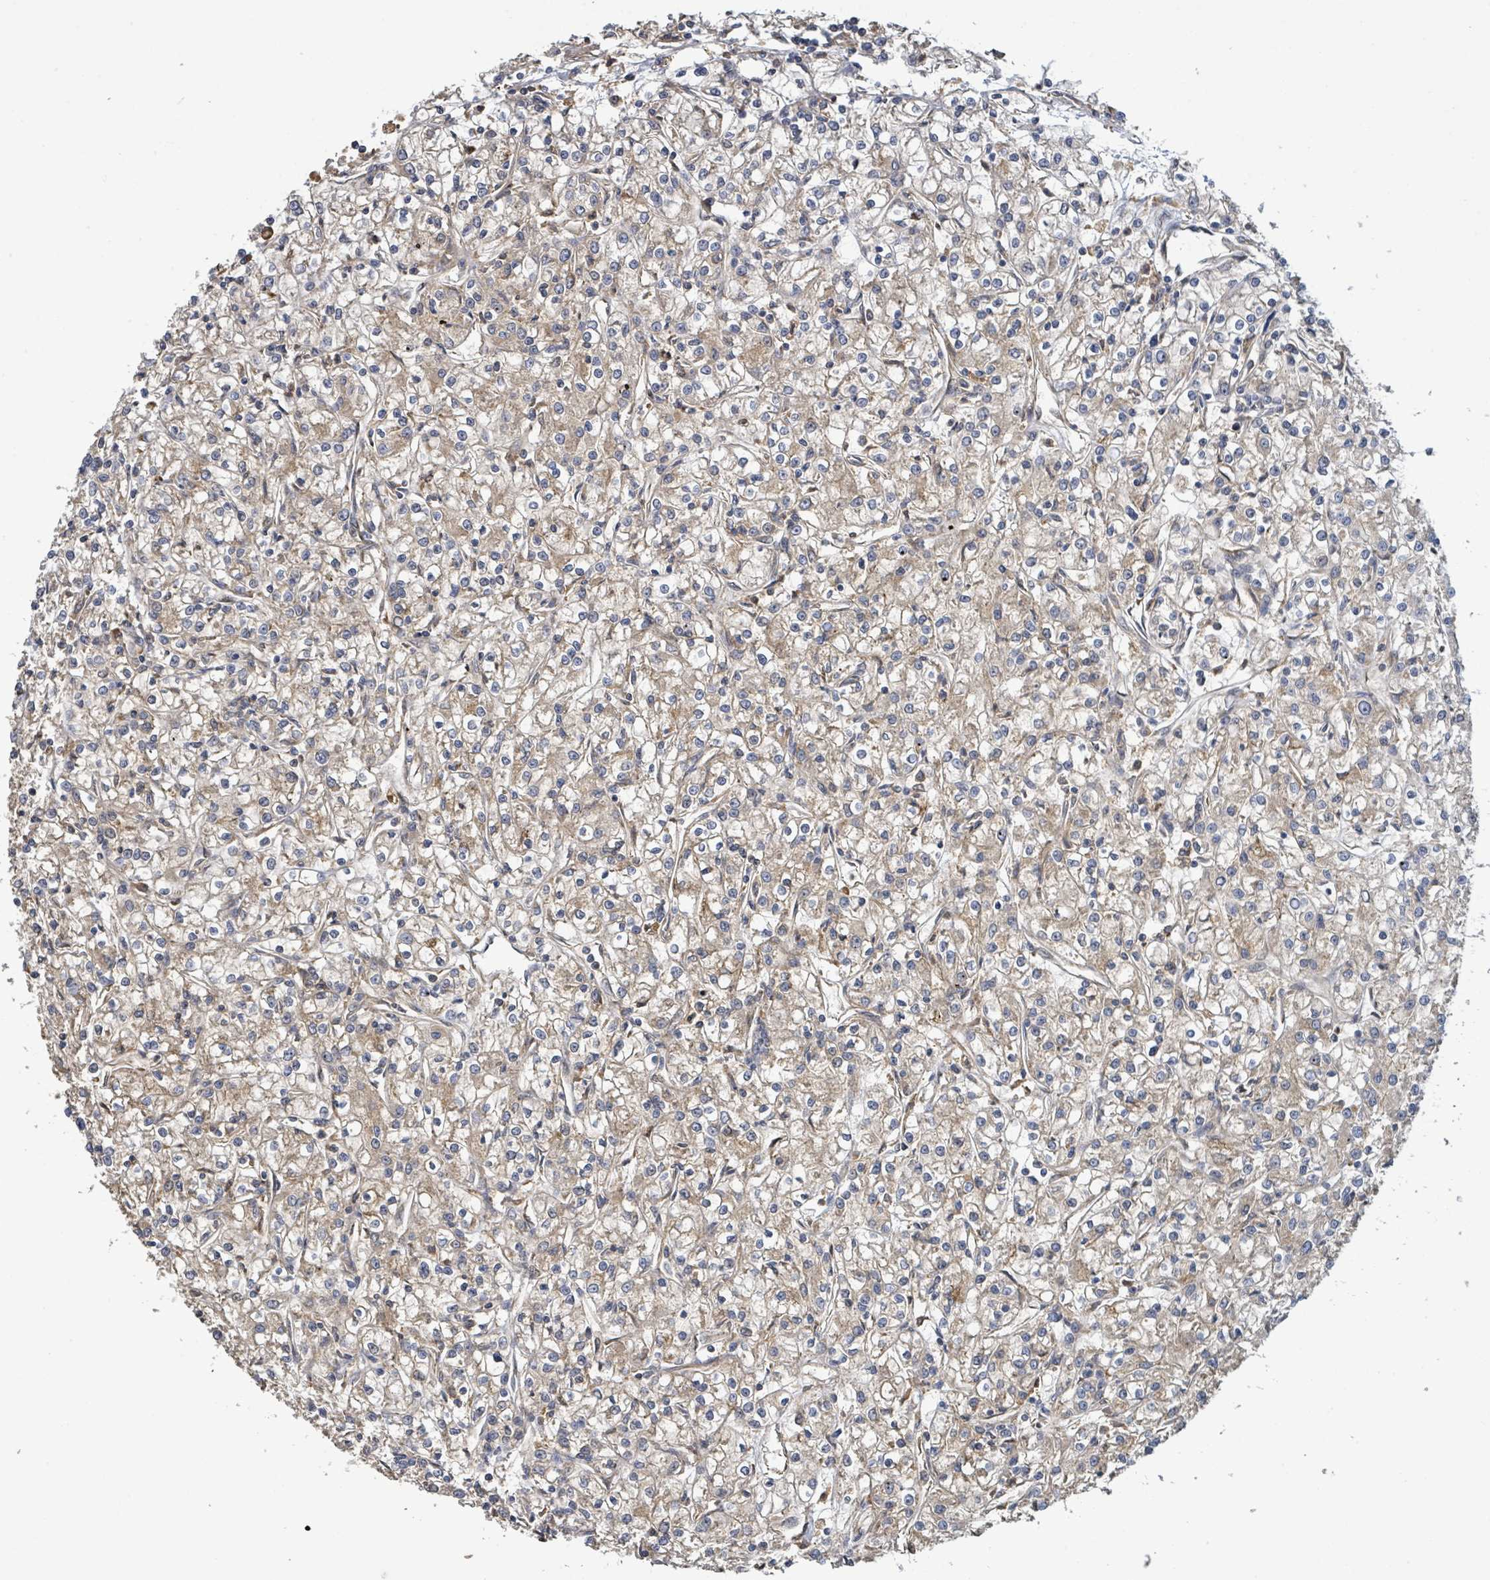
{"staining": {"intensity": "weak", "quantity": ">75%", "location": "cytoplasmic/membranous"}, "tissue": "renal cancer", "cell_type": "Tumor cells", "image_type": "cancer", "snomed": [{"axis": "morphology", "description": "Adenocarcinoma, NOS"}, {"axis": "topography", "description": "Kidney"}], "caption": "Brown immunohistochemical staining in human renal cancer reveals weak cytoplasmic/membranous positivity in about >75% of tumor cells.", "gene": "STARD4", "patient": {"sex": "female", "age": 59}}